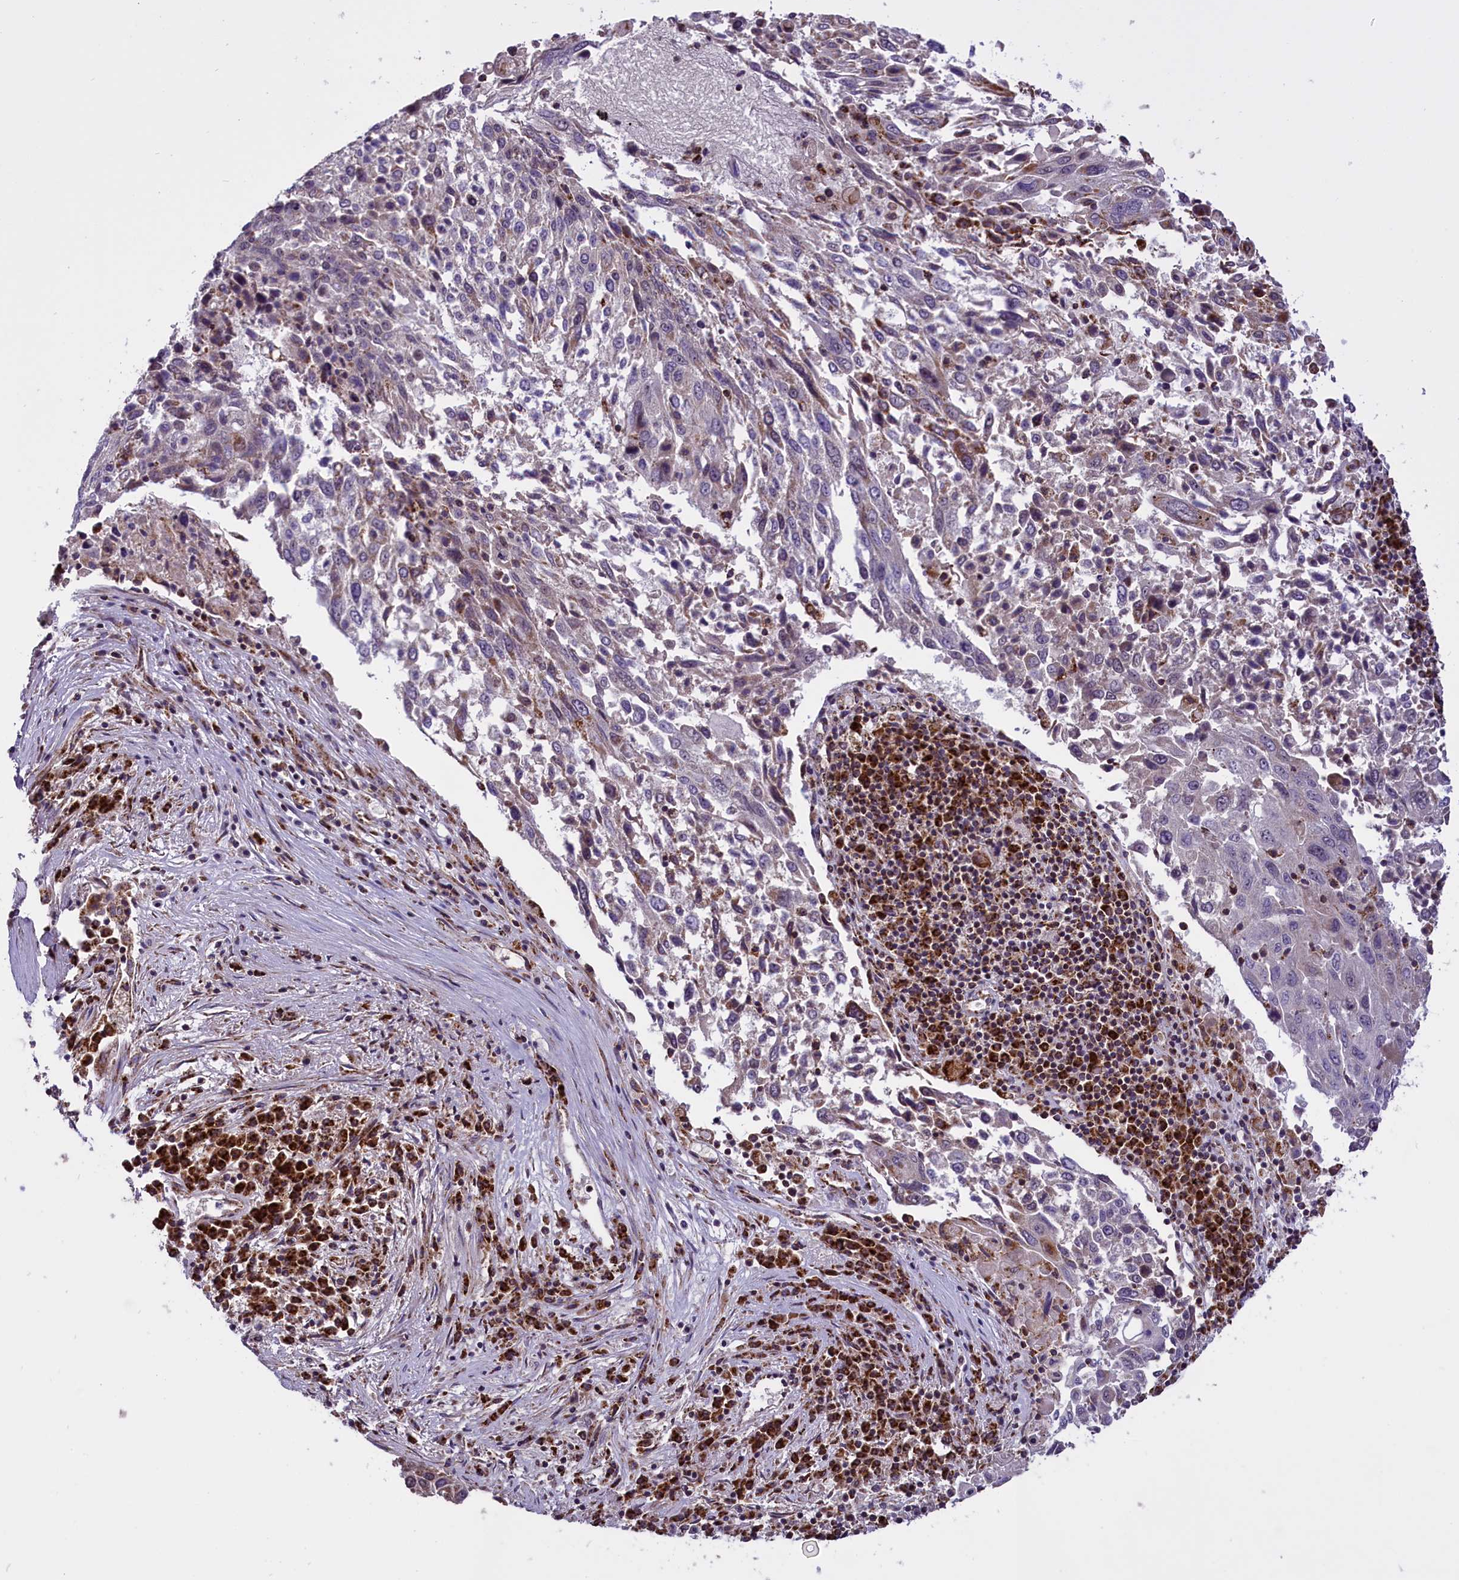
{"staining": {"intensity": "moderate", "quantity": "<25%", "location": "cytoplasmic/membranous"}, "tissue": "lung cancer", "cell_type": "Tumor cells", "image_type": "cancer", "snomed": [{"axis": "morphology", "description": "Squamous cell carcinoma, NOS"}, {"axis": "topography", "description": "Lung"}], "caption": "Immunohistochemistry of human squamous cell carcinoma (lung) exhibits low levels of moderate cytoplasmic/membranous expression in approximately <25% of tumor cells. (IHC, brightfield microscopy, high magnification).", "gene": "NDUFS5", "patient": {"sex": "male", "age": 65}}